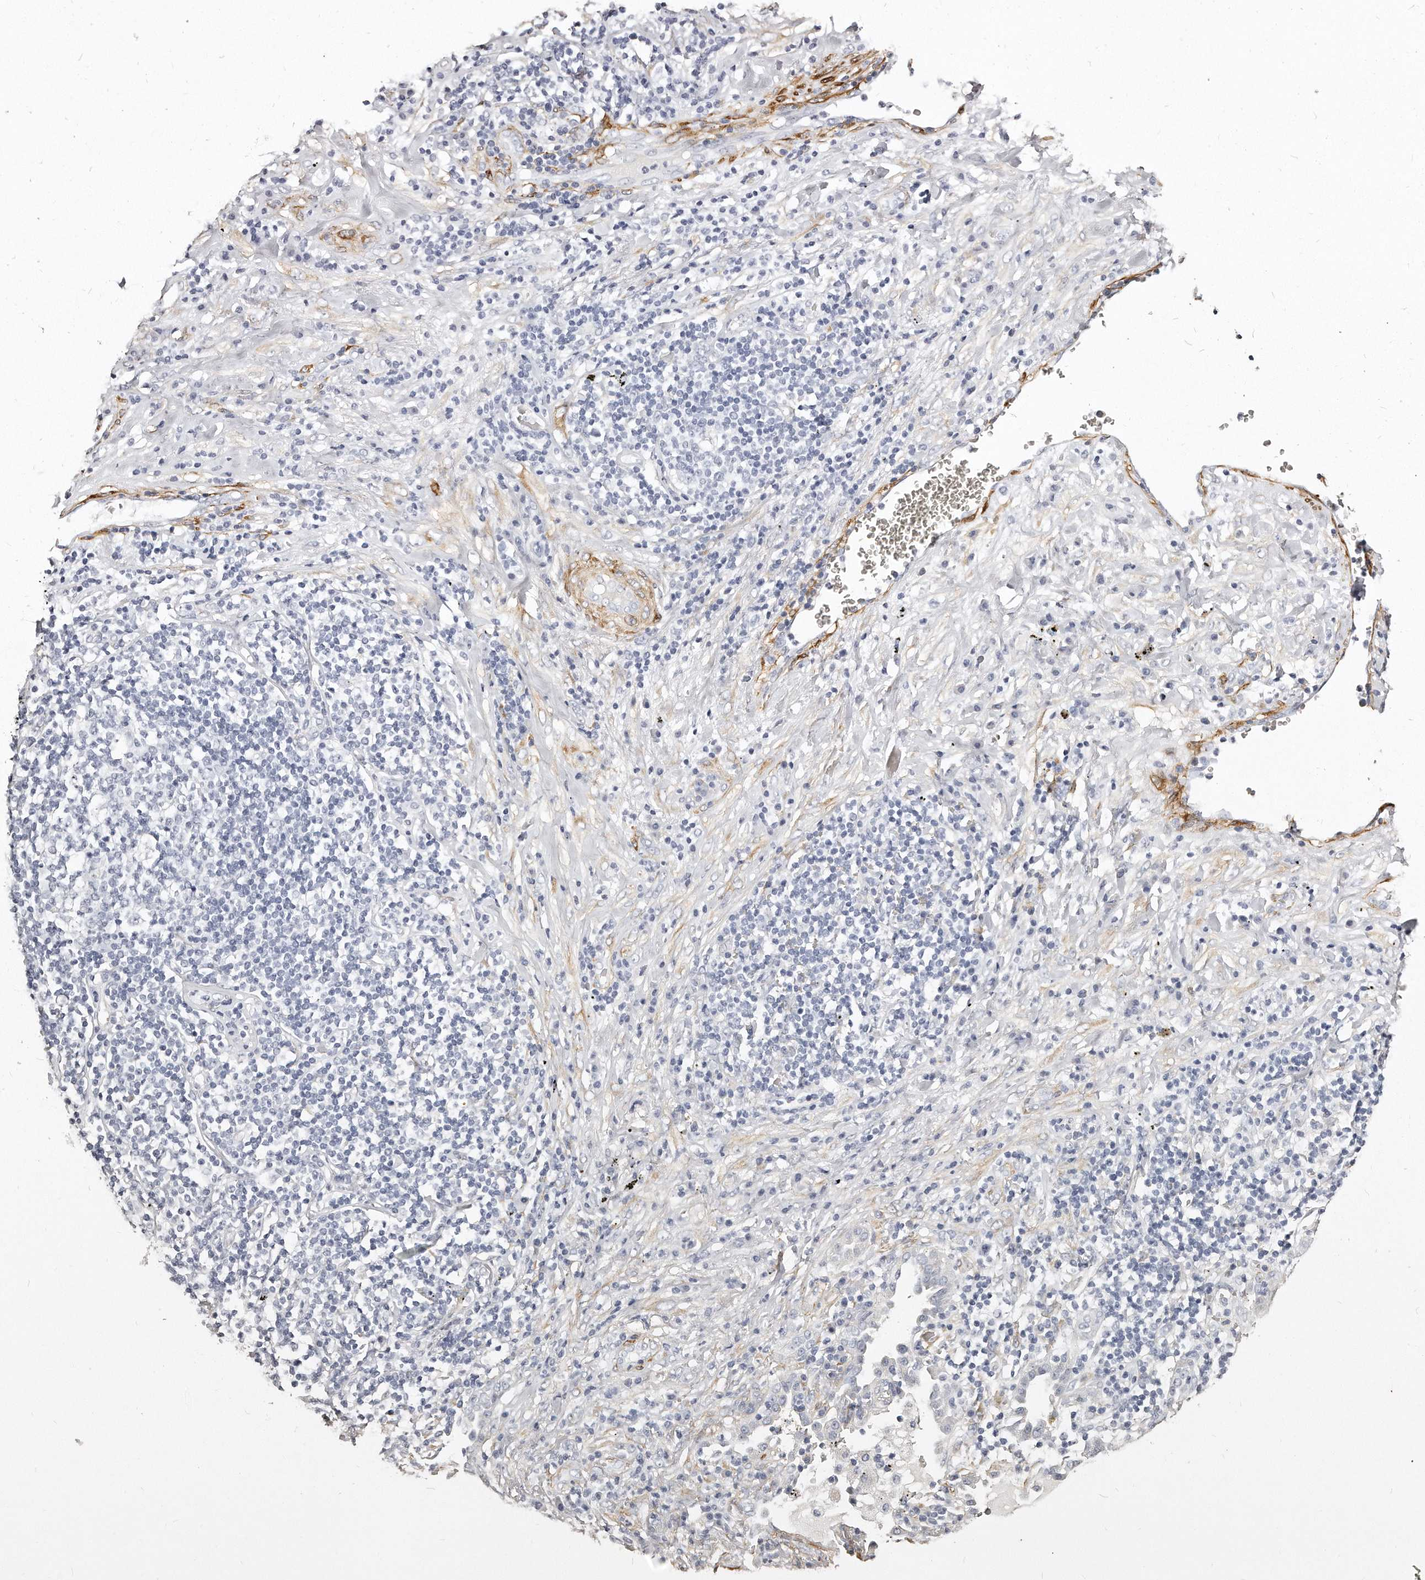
{"staining": {"intensity": "negative", "quantity": "none", "location": "none"}, "tissue": "lung cancer", "cell_type": "Tumor cells", "image_type": "cancer", "snomed": [{"axis": "morphology", "description": "Squamous cell carcinoma, NOS"}, {"axis": "topography", "description": "Lung"}], "caption": "Tumor cells are negative for brown protein staining in lung cancer.", "gene": "LMOD1", "patient": {"sex": "female", "age": 63}}